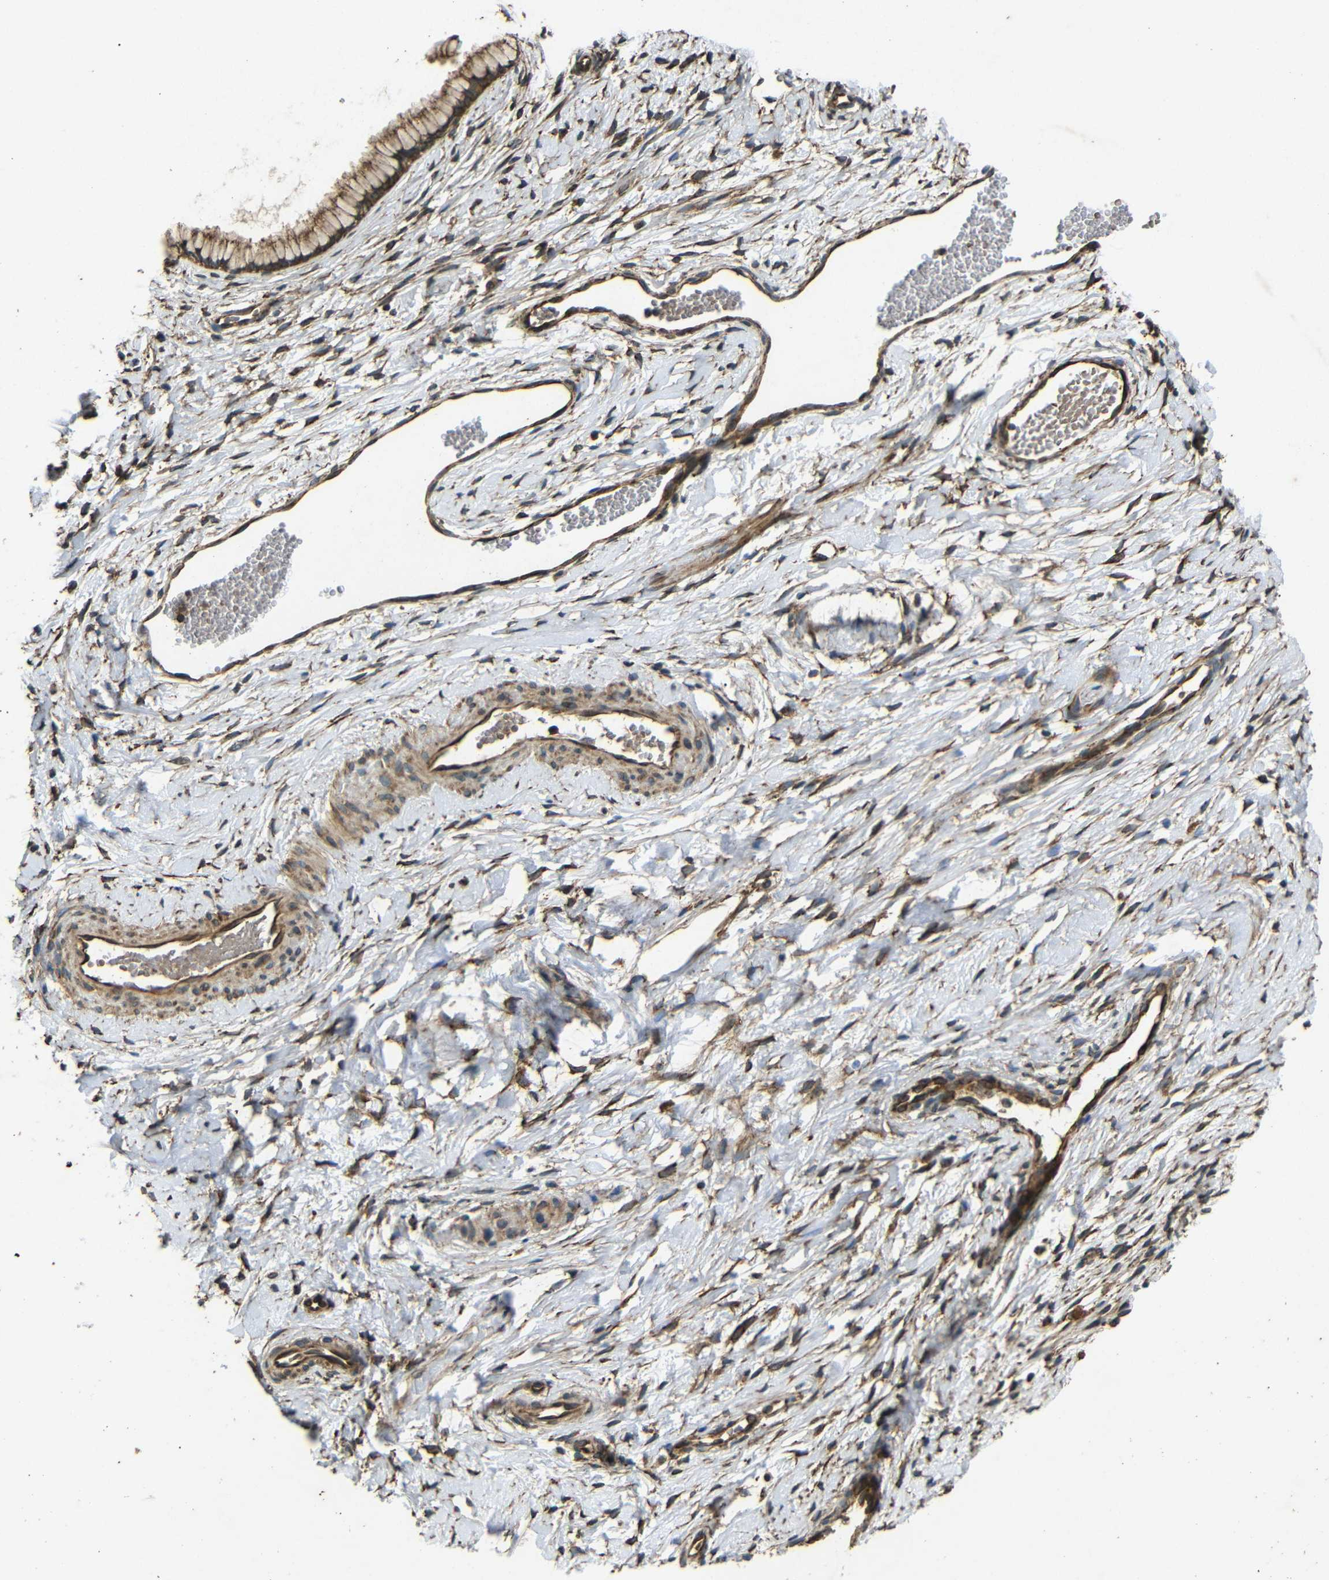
{"staining": {"intensity": "moderate", "quantity": ">75%", "location": "cytoplasmic/membranous"}, "tissue": "cervix", "cell_type": "Glandular cells", "image_type": "normal", "snomed": [{"axis": "morphology", "description": "Normal tissue, NOS"}, {"axis": "topography", "description": "Cervix"}], "caption": "High-power microscopy captured an immunohistochemistry micrograph of benign cervix, revealing moderate cytoplasmic/membranous expression in about >75% of glandular cells.", "gene": "TRPC1", "patient": {"sex": "female", "age": 65}}